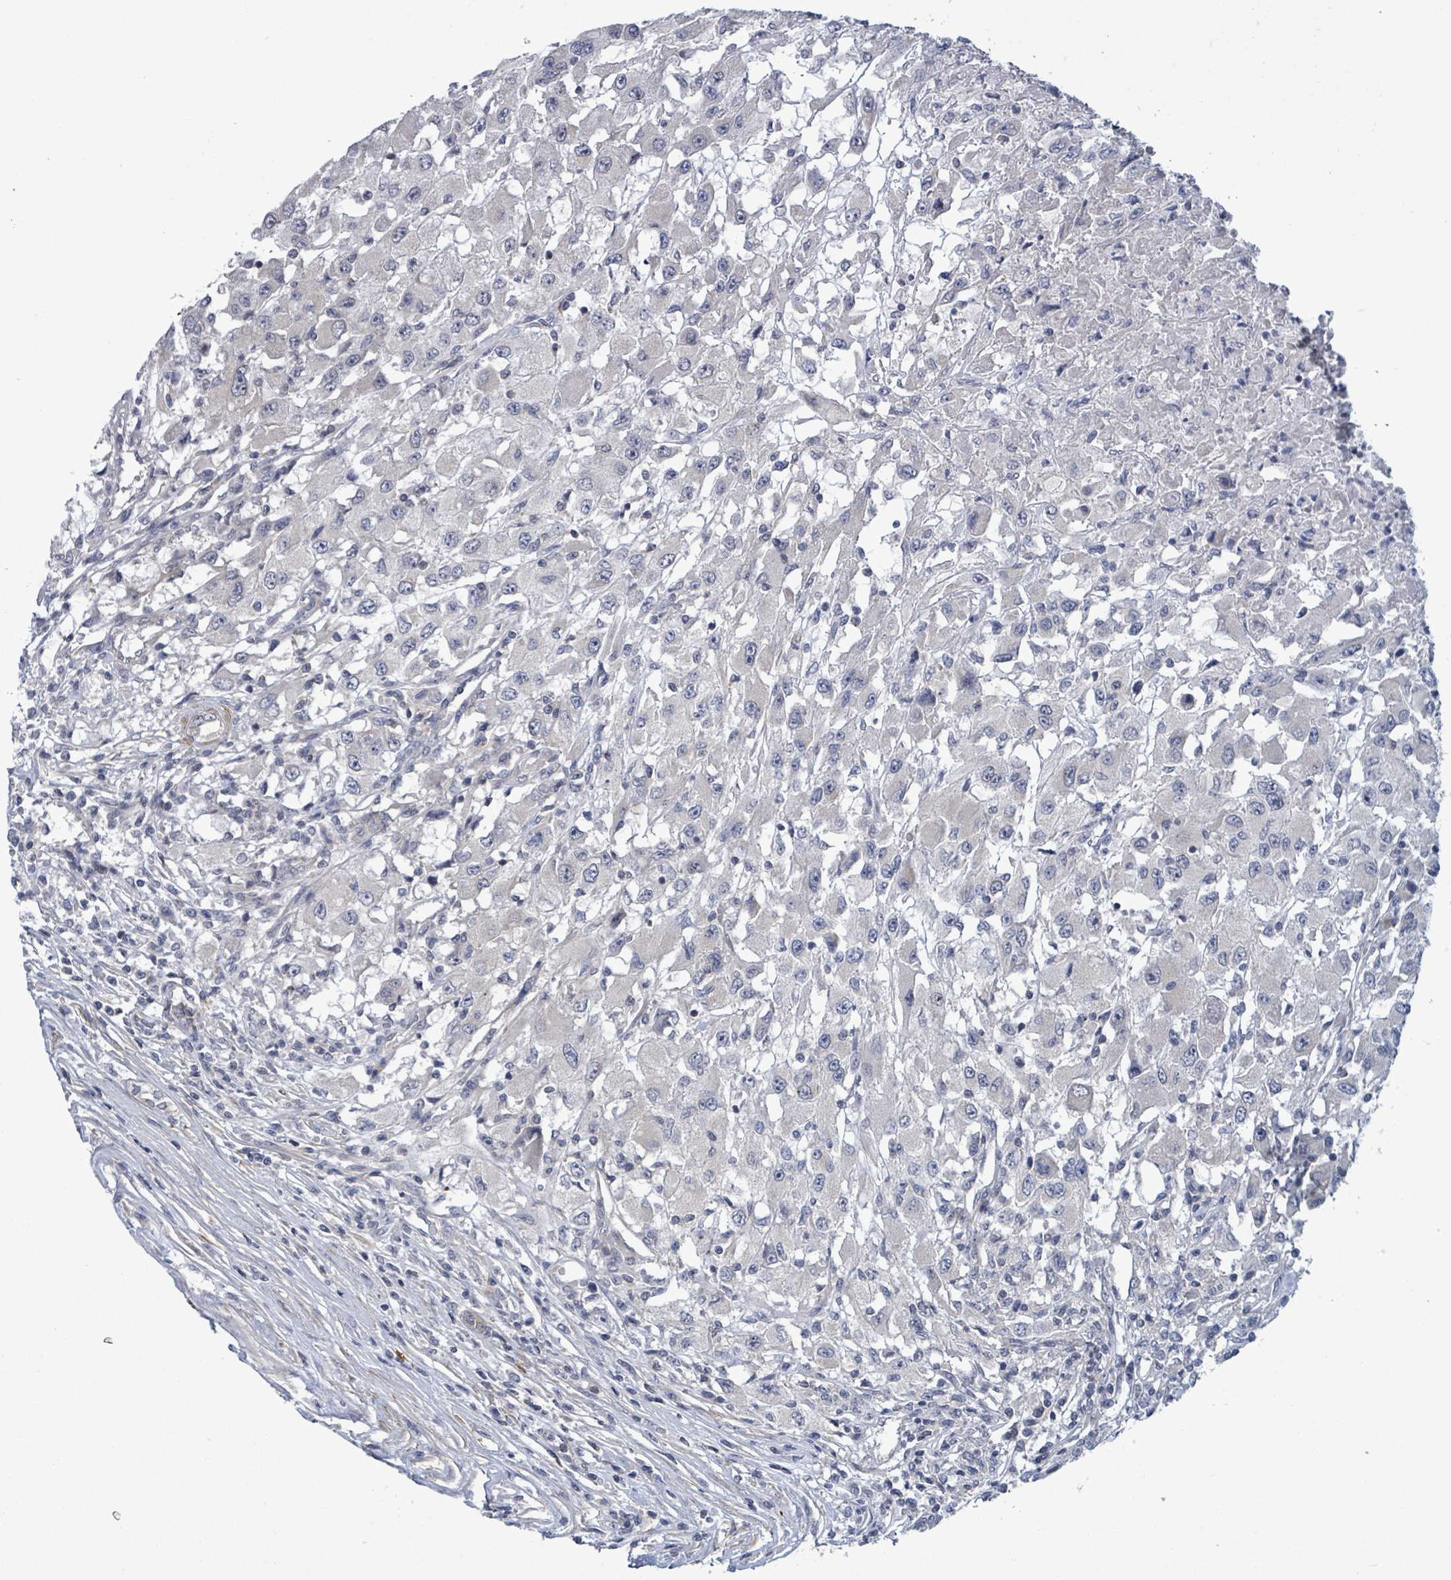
{"staining": {"intensity": "negative", "quantity": "none", "location": "none"}, "tissue": "renal cancer", "cell_type": "Tumor cells", "image_type": "cancer", "snomed": [{"axis": "morphology", "description": "Adenocarcinoma, NOS"}, {"axis": "topography", "description": "Kidney"}], "caption": "Immunohistochemical staining of human renal cancer (adenocarcinoma) displays no significant staining in tumor cells.", "gene": "AMMECR1", "patient": {"sex": "female", "age": 67}}